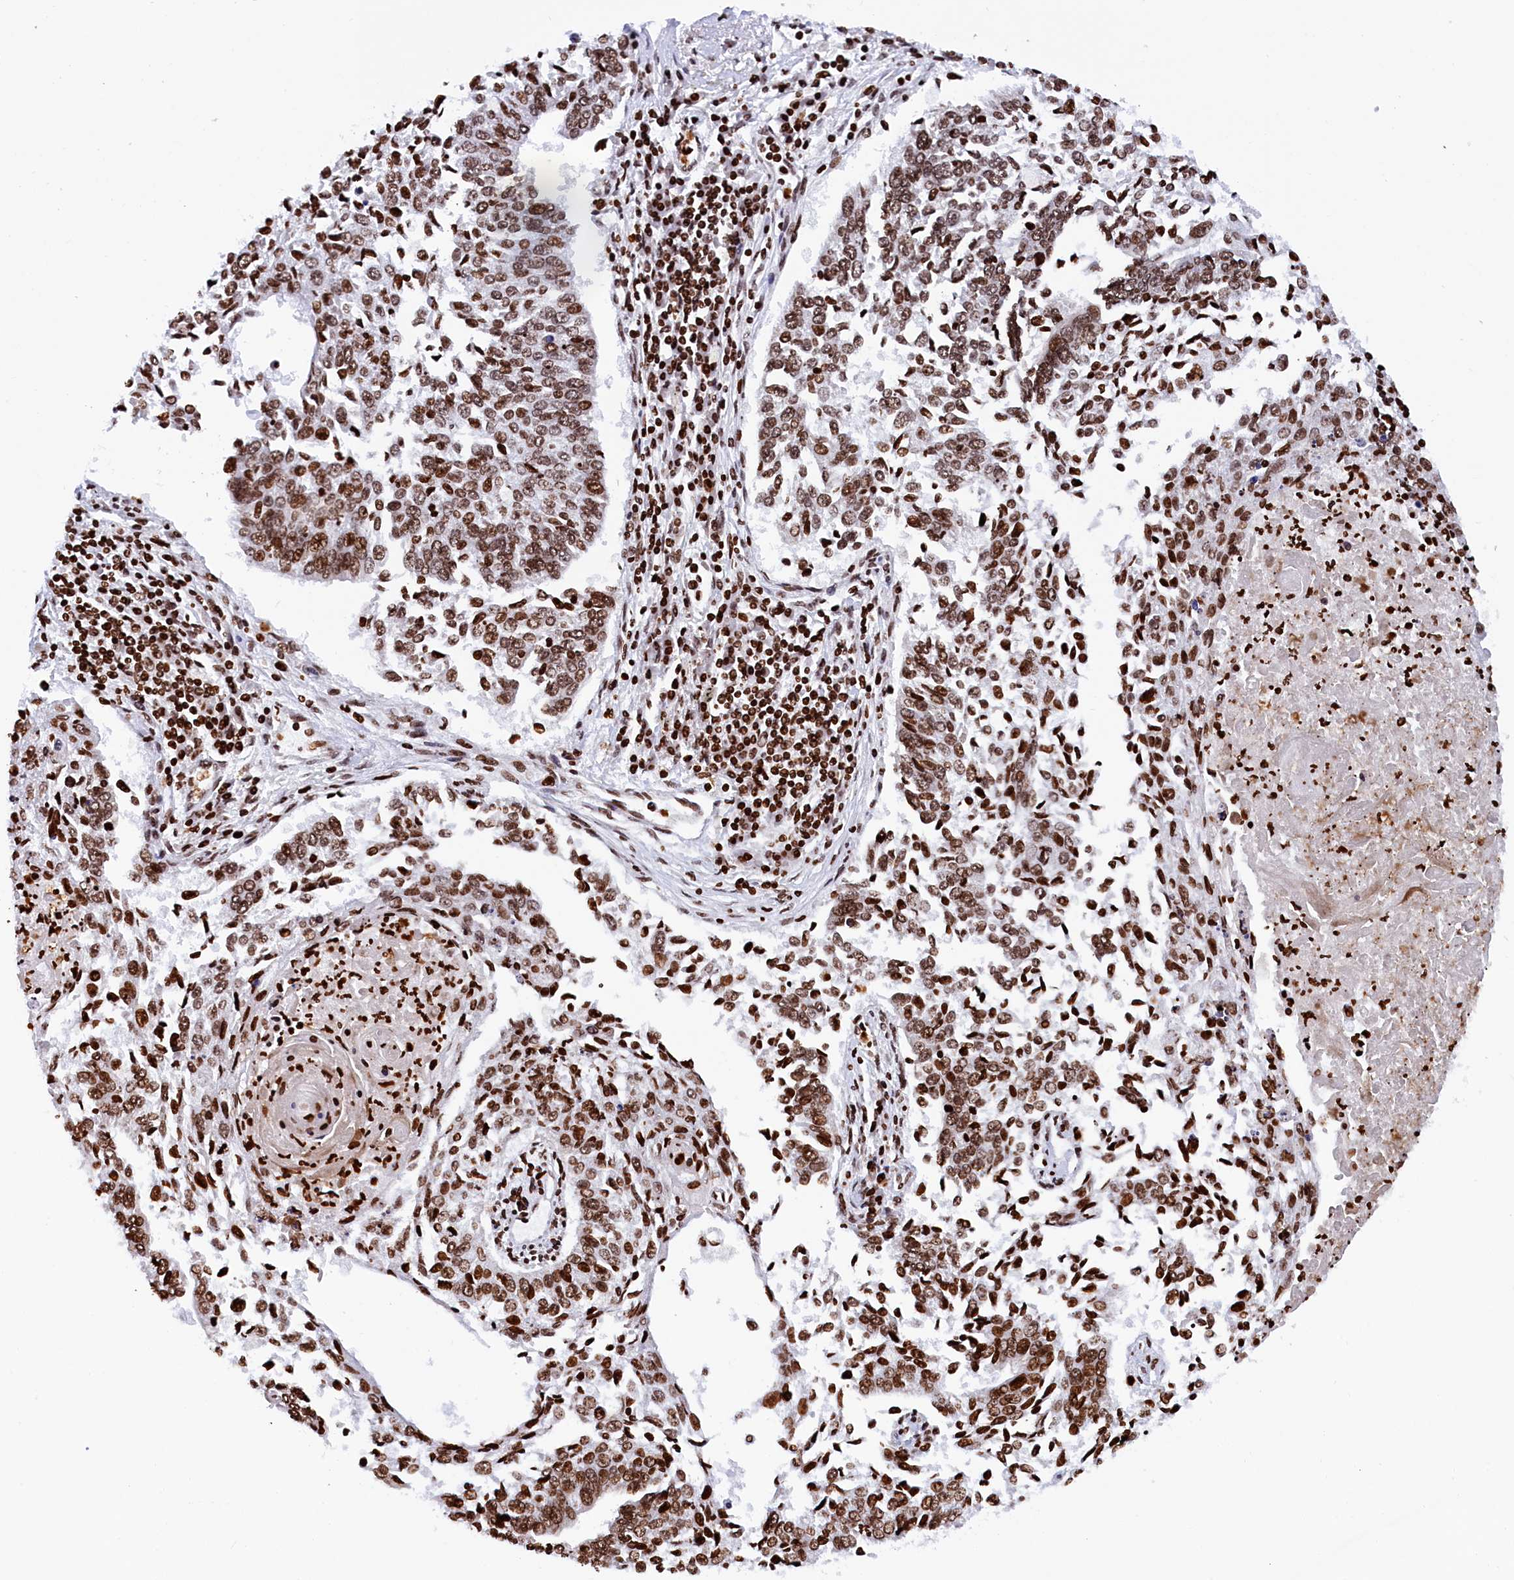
{"staining": {"intensity": "moderate", "quantity": ">75%", "location": "nuclear"}, "tissue": "lung cancer", "cell_type": "Tumor cells", "image_type": "cancer", "snomed": [{"axis": "morphology", "description": "Normal tissue, NOS"}, {"axis": "morphology", "description": "Squamous cell carcinoma, NOS"}, {"axis": "topography", "description": "Cartilage tissue"}, {"axis": "topography", "description": "Bronchus"}, {"axis": "topography", "description": "Lung"}, {"axis": "topography", "description": "Peripheral nerve tissue"}], "caption": "IHC histopathology image of human squamous cell carcinoma (lung) stained for a protein (brown), which reveals medium levels of moderate nuclear positivity in about >75% of tumor cells.", "gene": "TIMM29", "patient": {"sex": "female", "age": 49}}